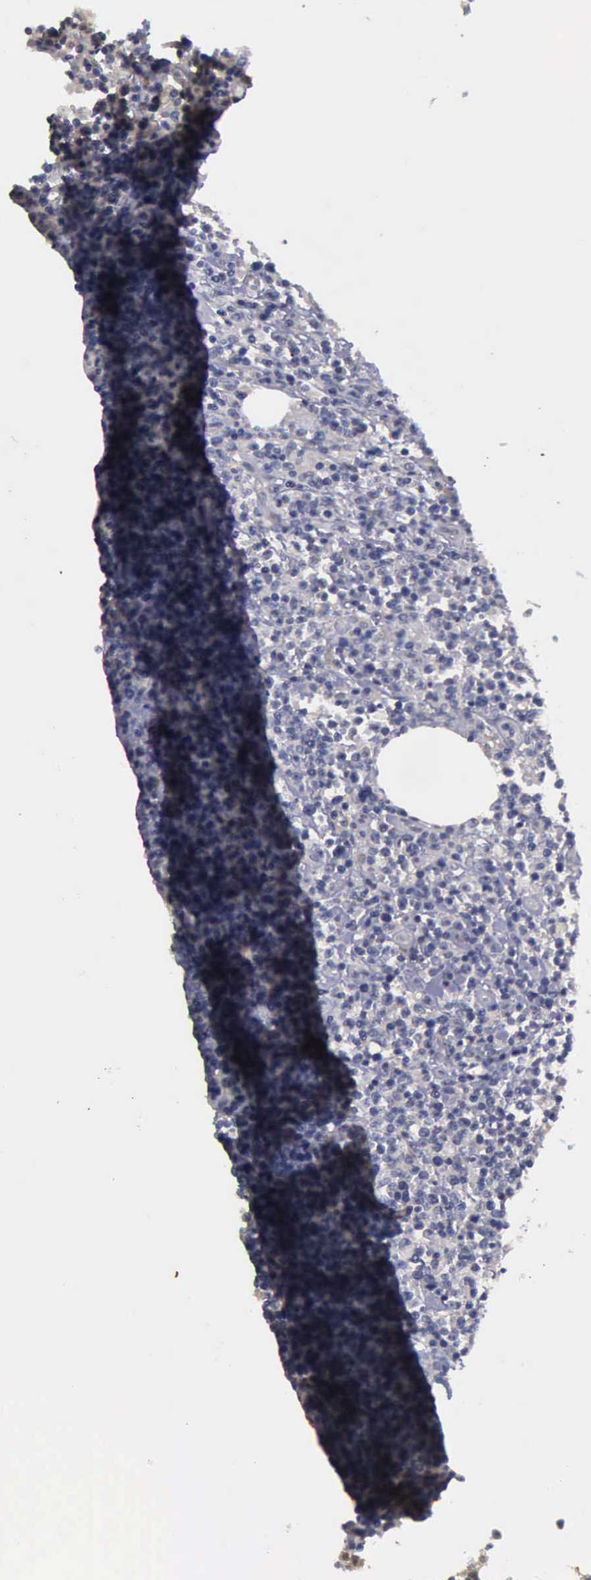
{"staining": {"intensity": "negative", "quantity": "none", "location": "none"}, "tissue": "lymphoma", "cell_type": "Tumor cells", "image_type": "cancer", "snomed": [{"axis": "morphology", "description": "Malignant lymphoma, non-Hodgkin's type, High grade"}, {"axis": "topography", "description": "Colon"}], "caption": "An image of human malignant lymphoma, non-Hodgkin's type (high-grade) is negative for staining in tumor cells.", "gene": "PHKA1", "patient": {"sex": "male", "age": 82}}